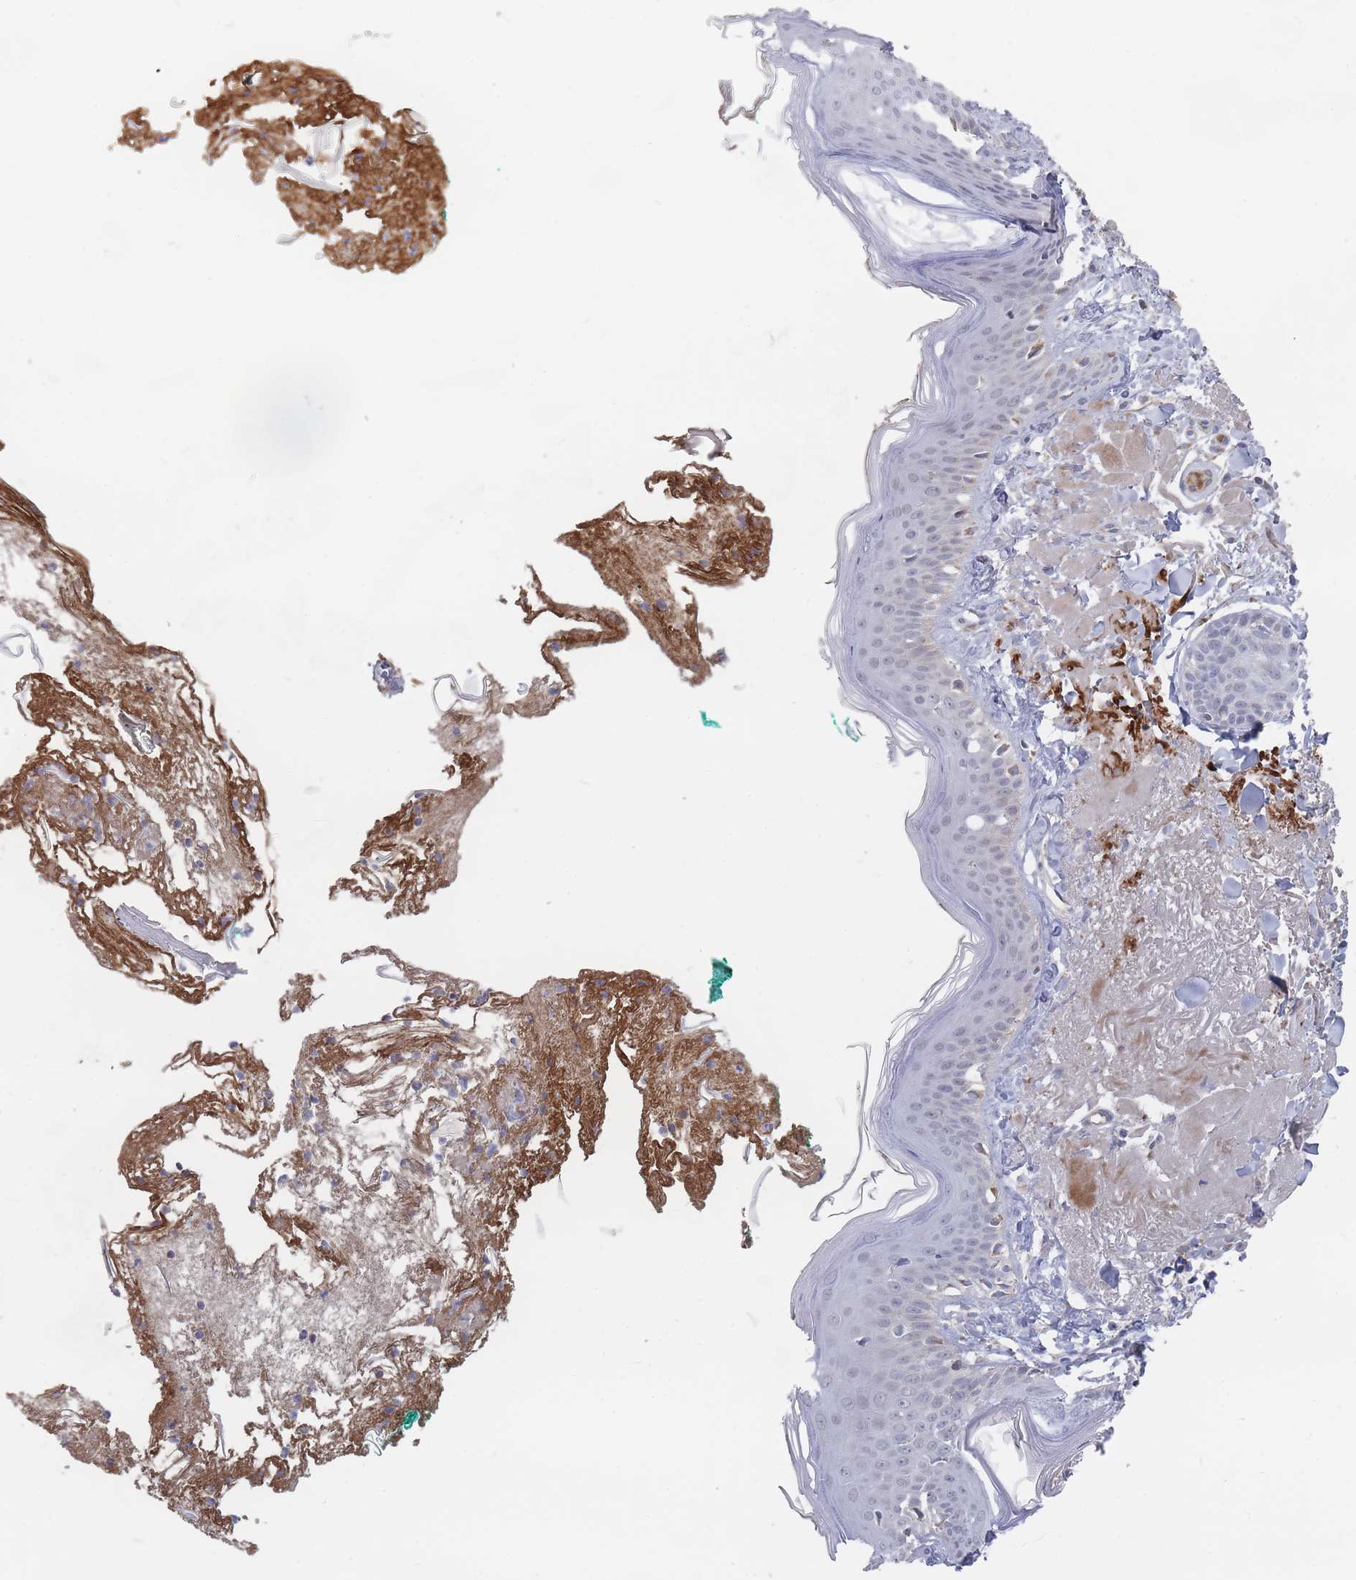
{"staining": {"intensity": "moderate", "quantity": "25%-75%", "location": "cytoplasmic/membranous"}, "tissue": "skin", "cell_type": "Fibroblasts", "image_type": "normal", "snomed": [{"axis": "morphology", "description": "Normal tissue, NOS"}, {"axis": "morphology", "description": "Malignant melanoma, NOS"}, {"axis": "topography", "description": "Skin"}], "caption": "Moderate cytoplasmic/membranous protein positivity is present in about 25%-75% of fibroblasts in skin.", "gene": "TRARG1", "patient": {"sex": "male", "age": 80}}